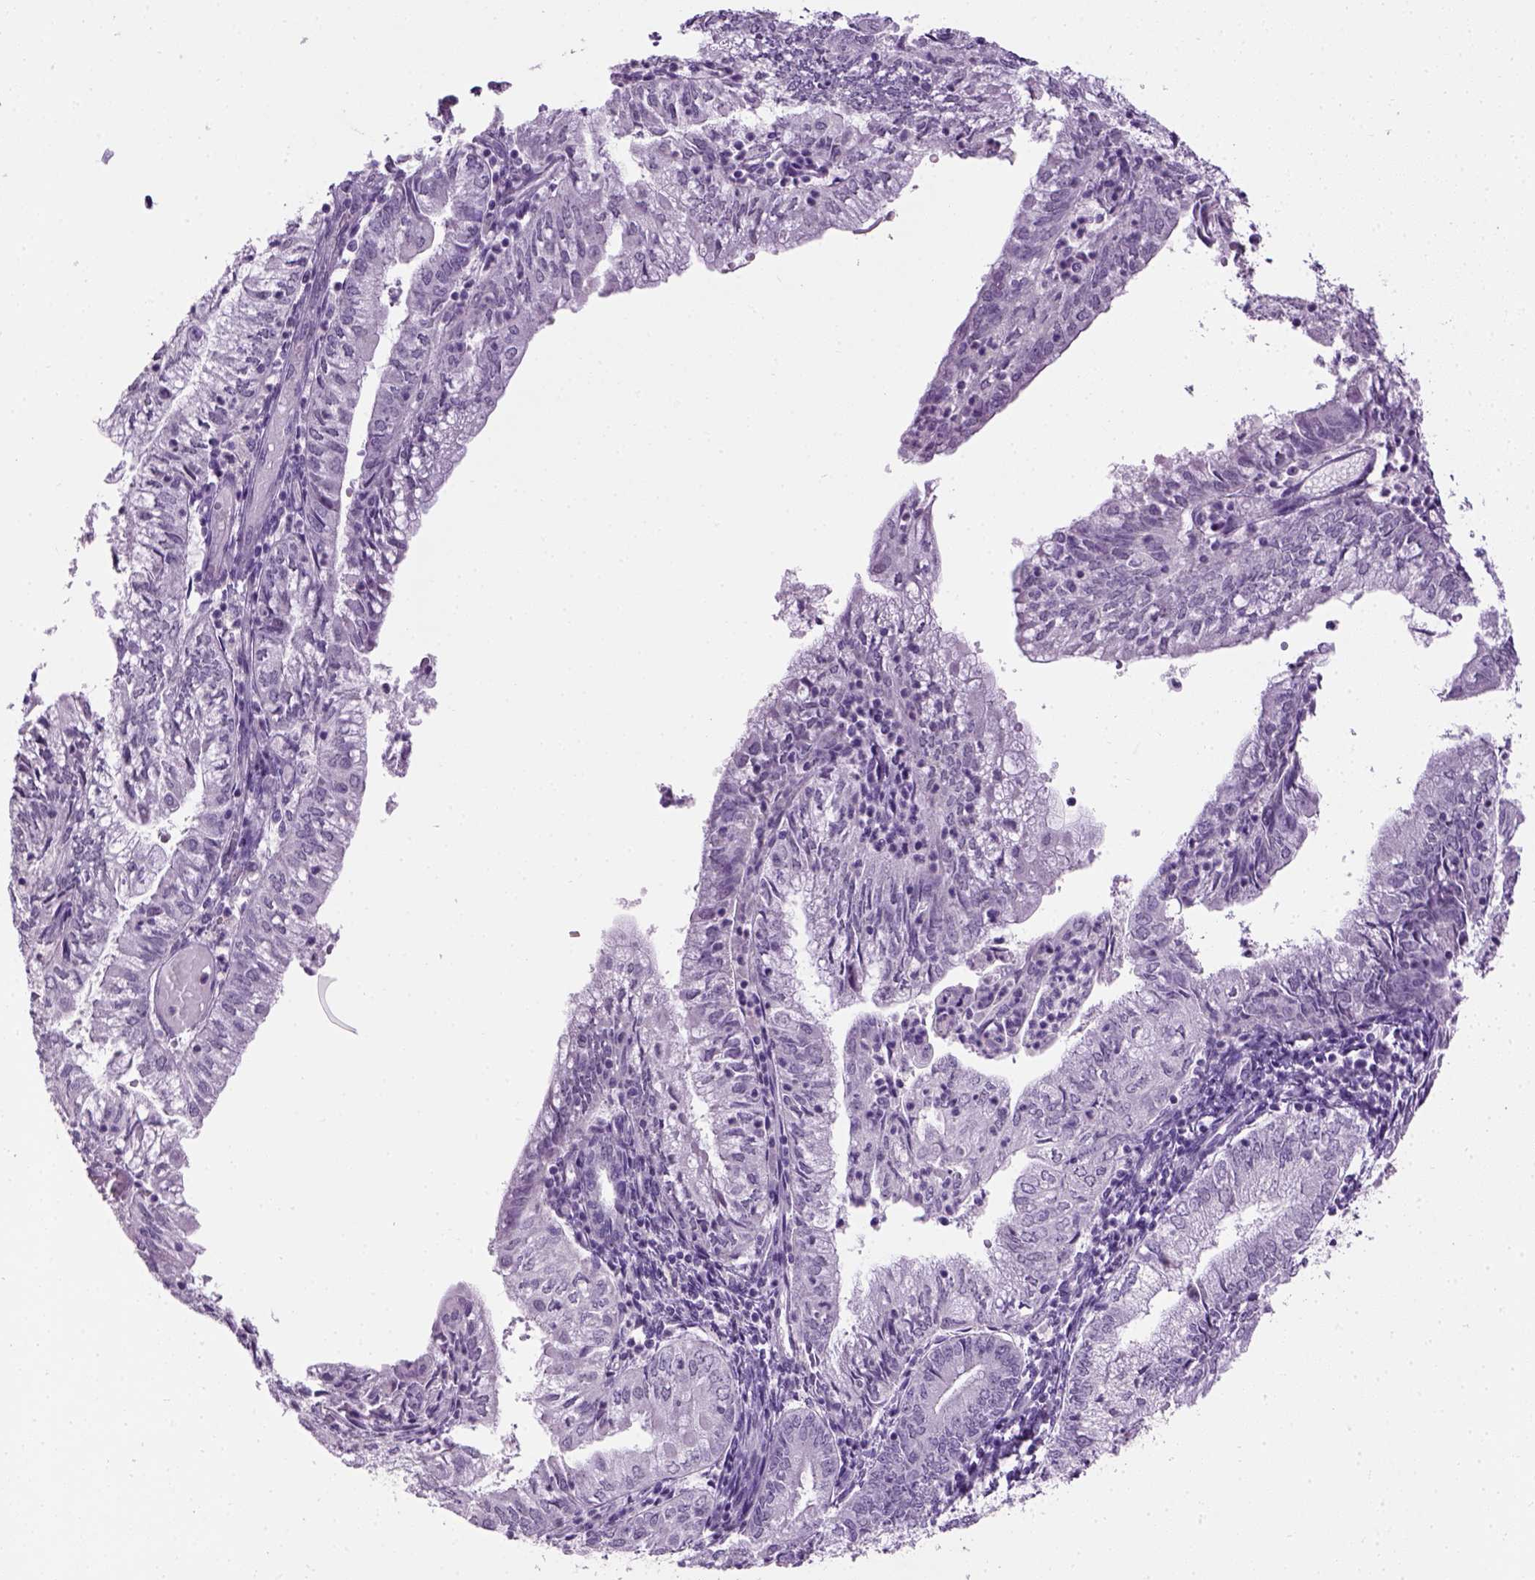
{"staining": {"intensity": "negative", "quantity": "none", "location": "none"}, "tissue": "endometrial cancer", "cell_type": "Tumor cells", "image_type": "cancer", "snomed": [{"axis": "morphology", "description": "Adenocarcinoma, NOS"}, {"axis": "topography", "description": "Endometrium"}], "caption": "The immunohistochemistry (IHC) micrograph has no significant staining in tumor cells of endometrial adenocarcinoma tissue.", "gene": "GABRB2", "patient": {"sex": "female", "age": 55}}